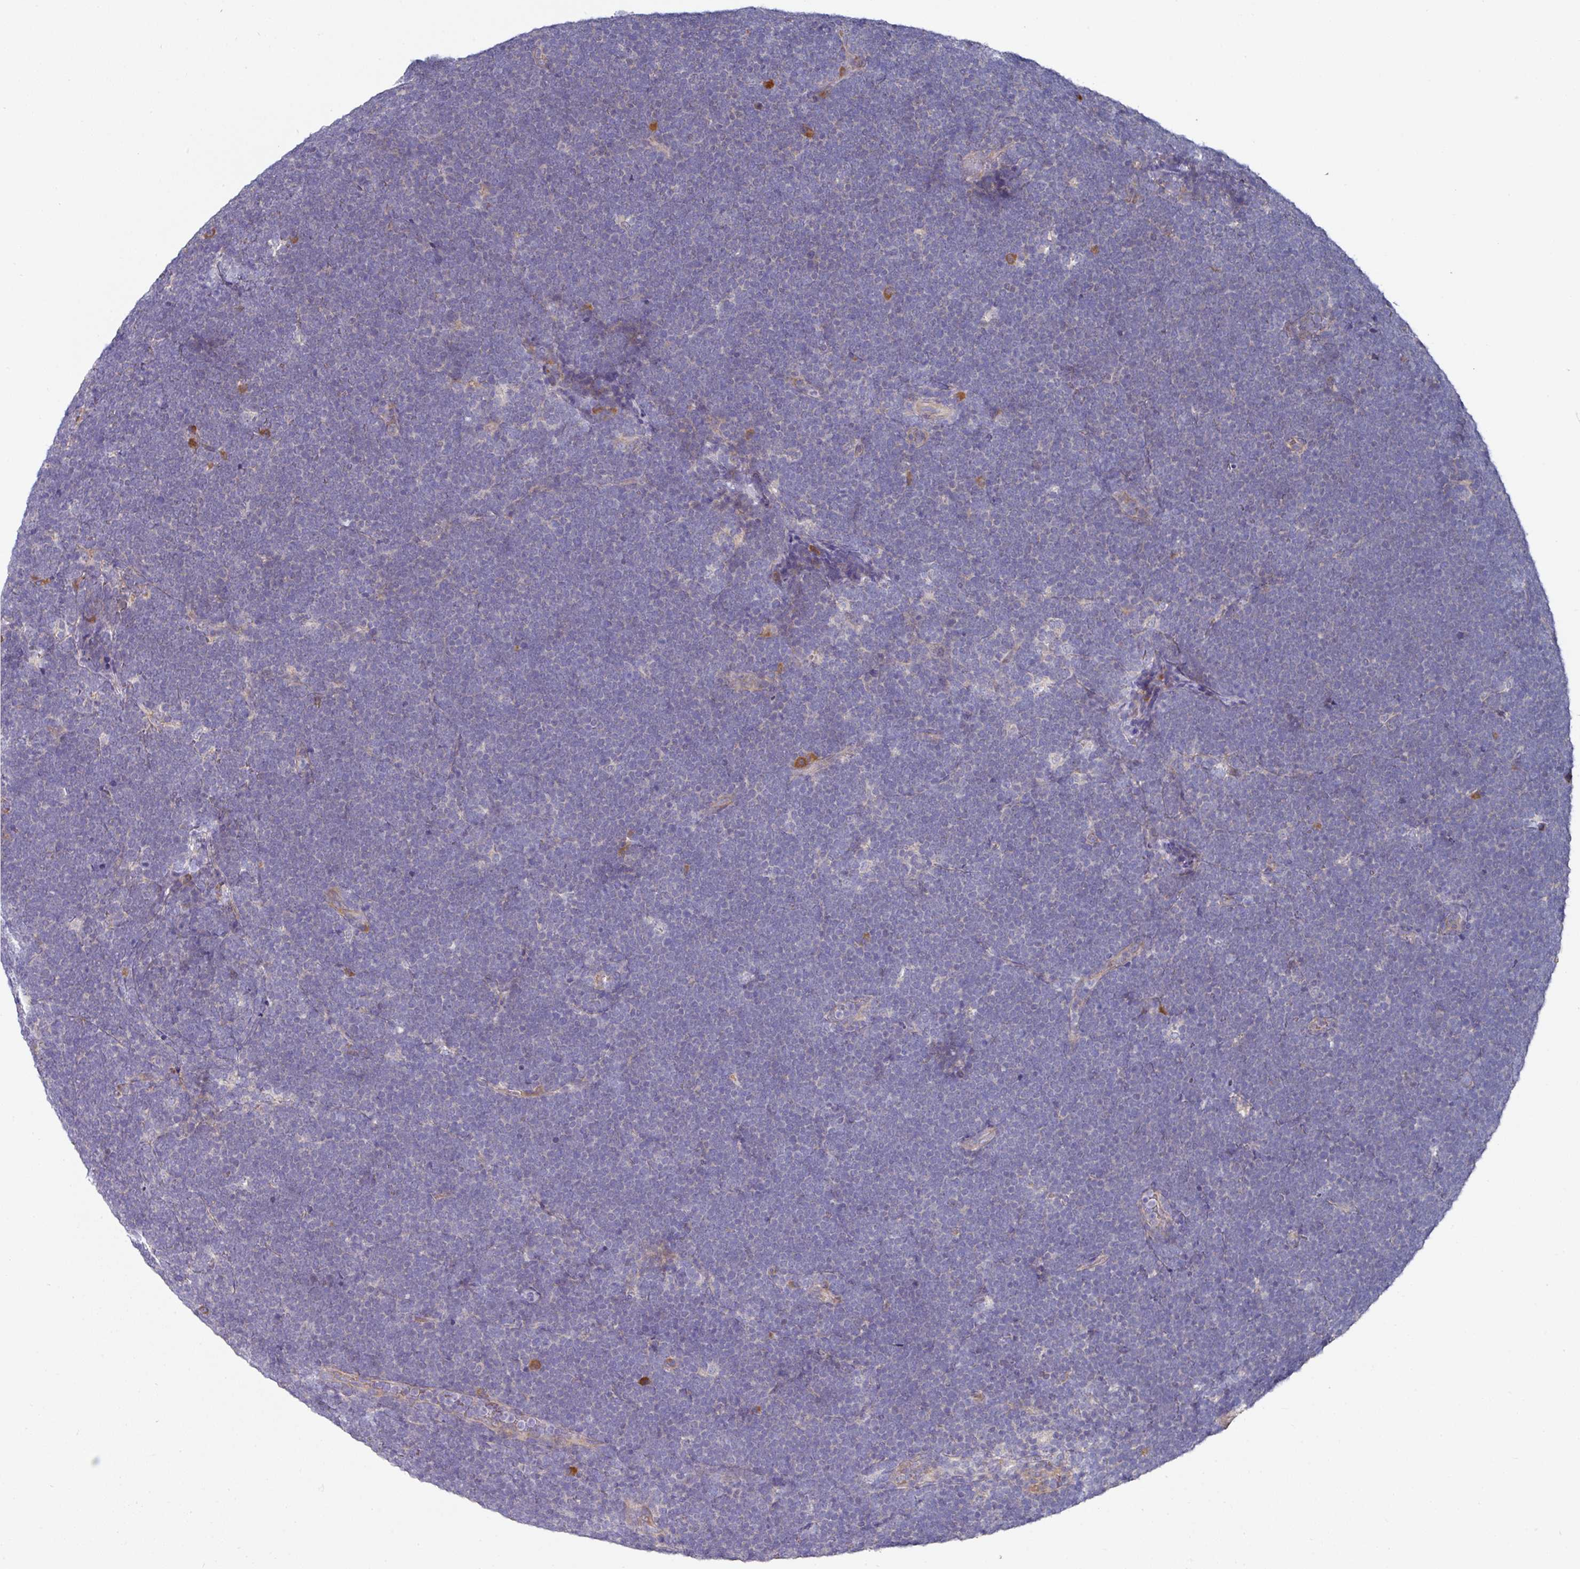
{"staining": {"intensity": "negative", "quantity": "none", "location": "none"}, "tissue": "lymphoma", "cell_type": "Tumor cells", "image_type": "cancer", "snomed": [{"axis": "morphology", "description": "Malignant lymphoma, non-Hodgkin's type, High grade"}, {"axis": "topography", "description": "Lymph node"}], "caption": "There is no significant expression in tumor cells of high-grade malignant lymphoma, non-Hodgkin's type.", "gene": "PYROXD2", "patient": {"sex": "male", "age": 13}}